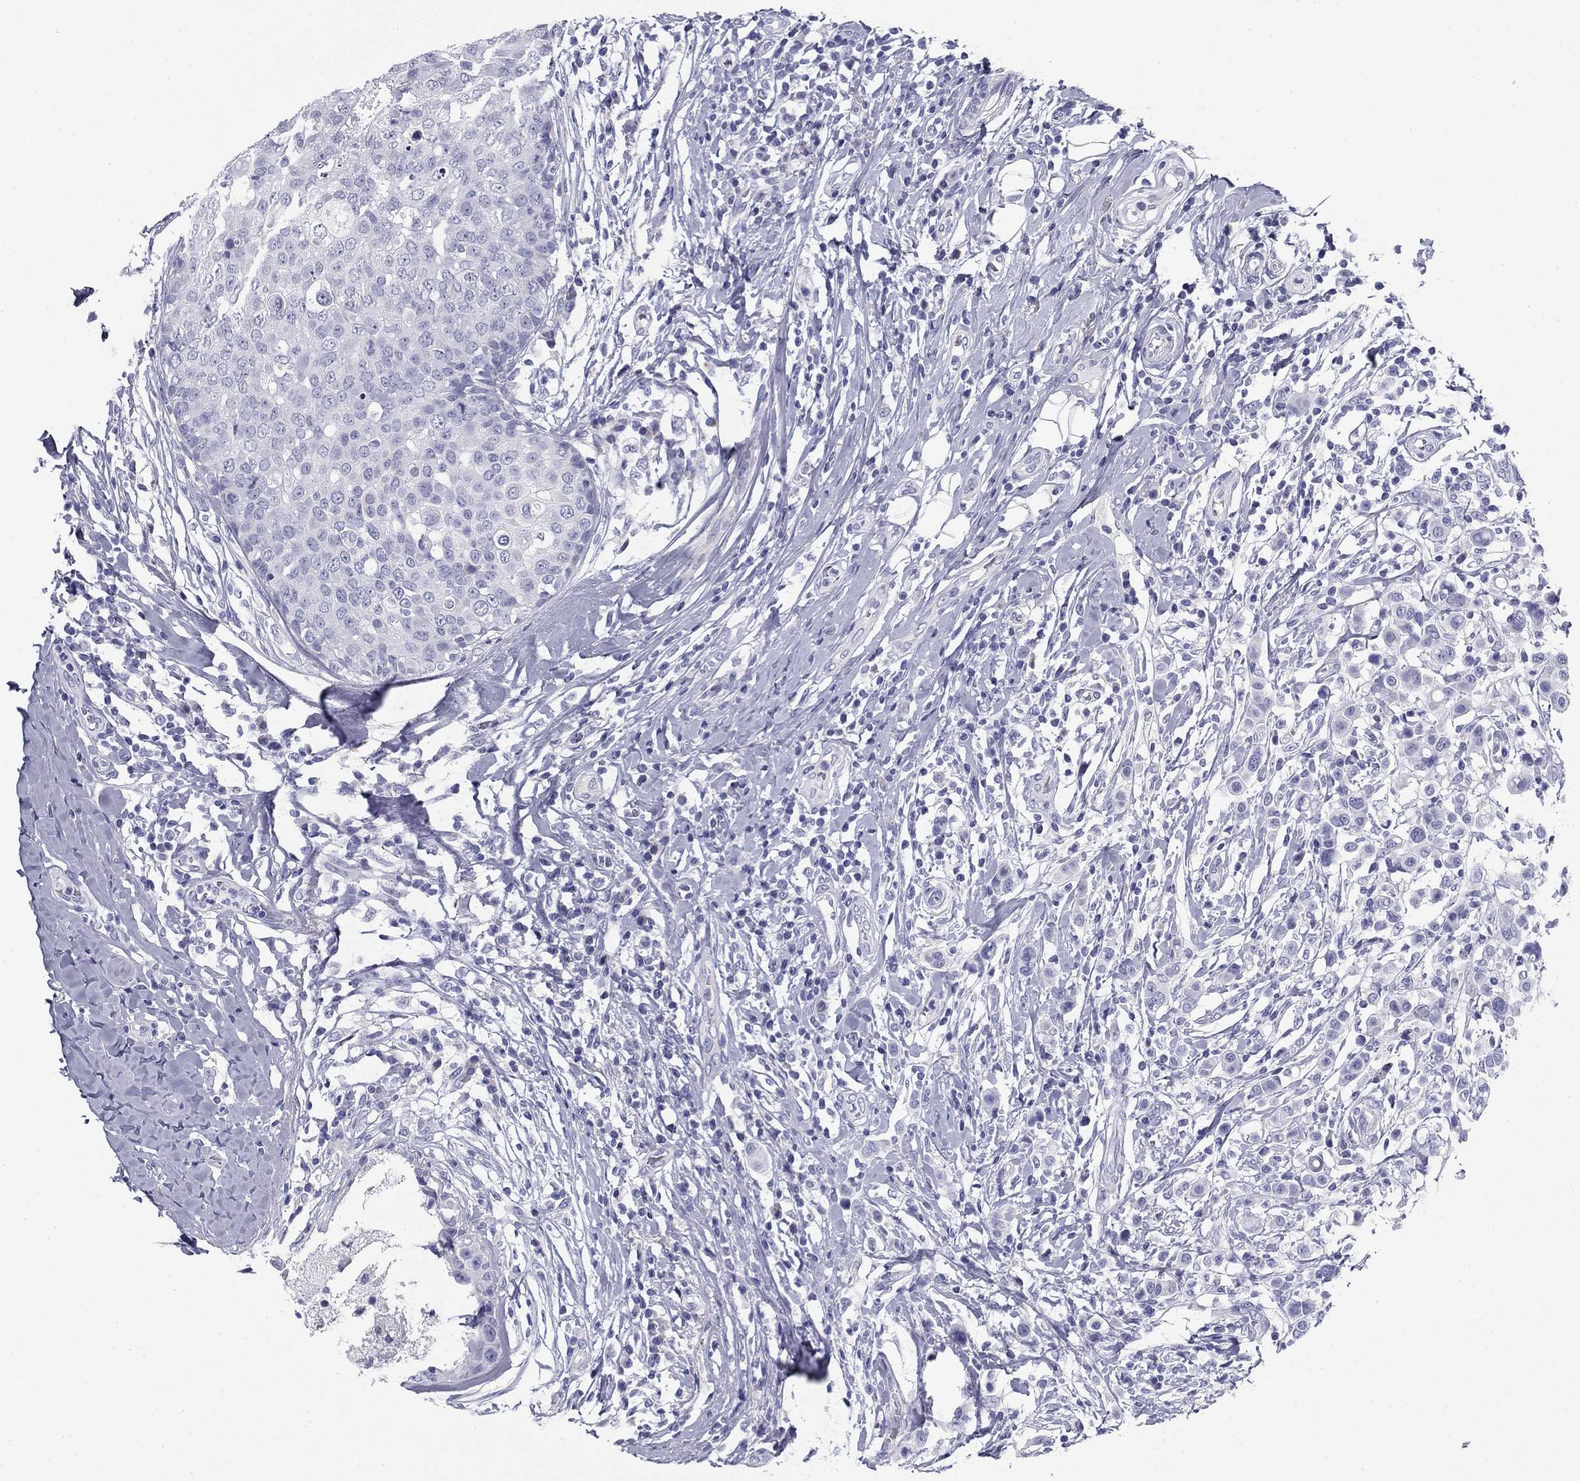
{"staining": {"intensity": "negative", "quantity": "none", "location": "none"}, "tissue": "breast cancer", "cell_type": "Tumor cells", "image_type": "cancer", "snomed": [{"axis": "morphology", "description": "Duct carcinoma"}, {"axis": "topography", "description": "Breast"}], "caption": "Tumor cells show no significant positivity in breast cancer (intraductal carcinoma).", "gene": "ZP2", "patient": {"sex": "female", "age": 27}}